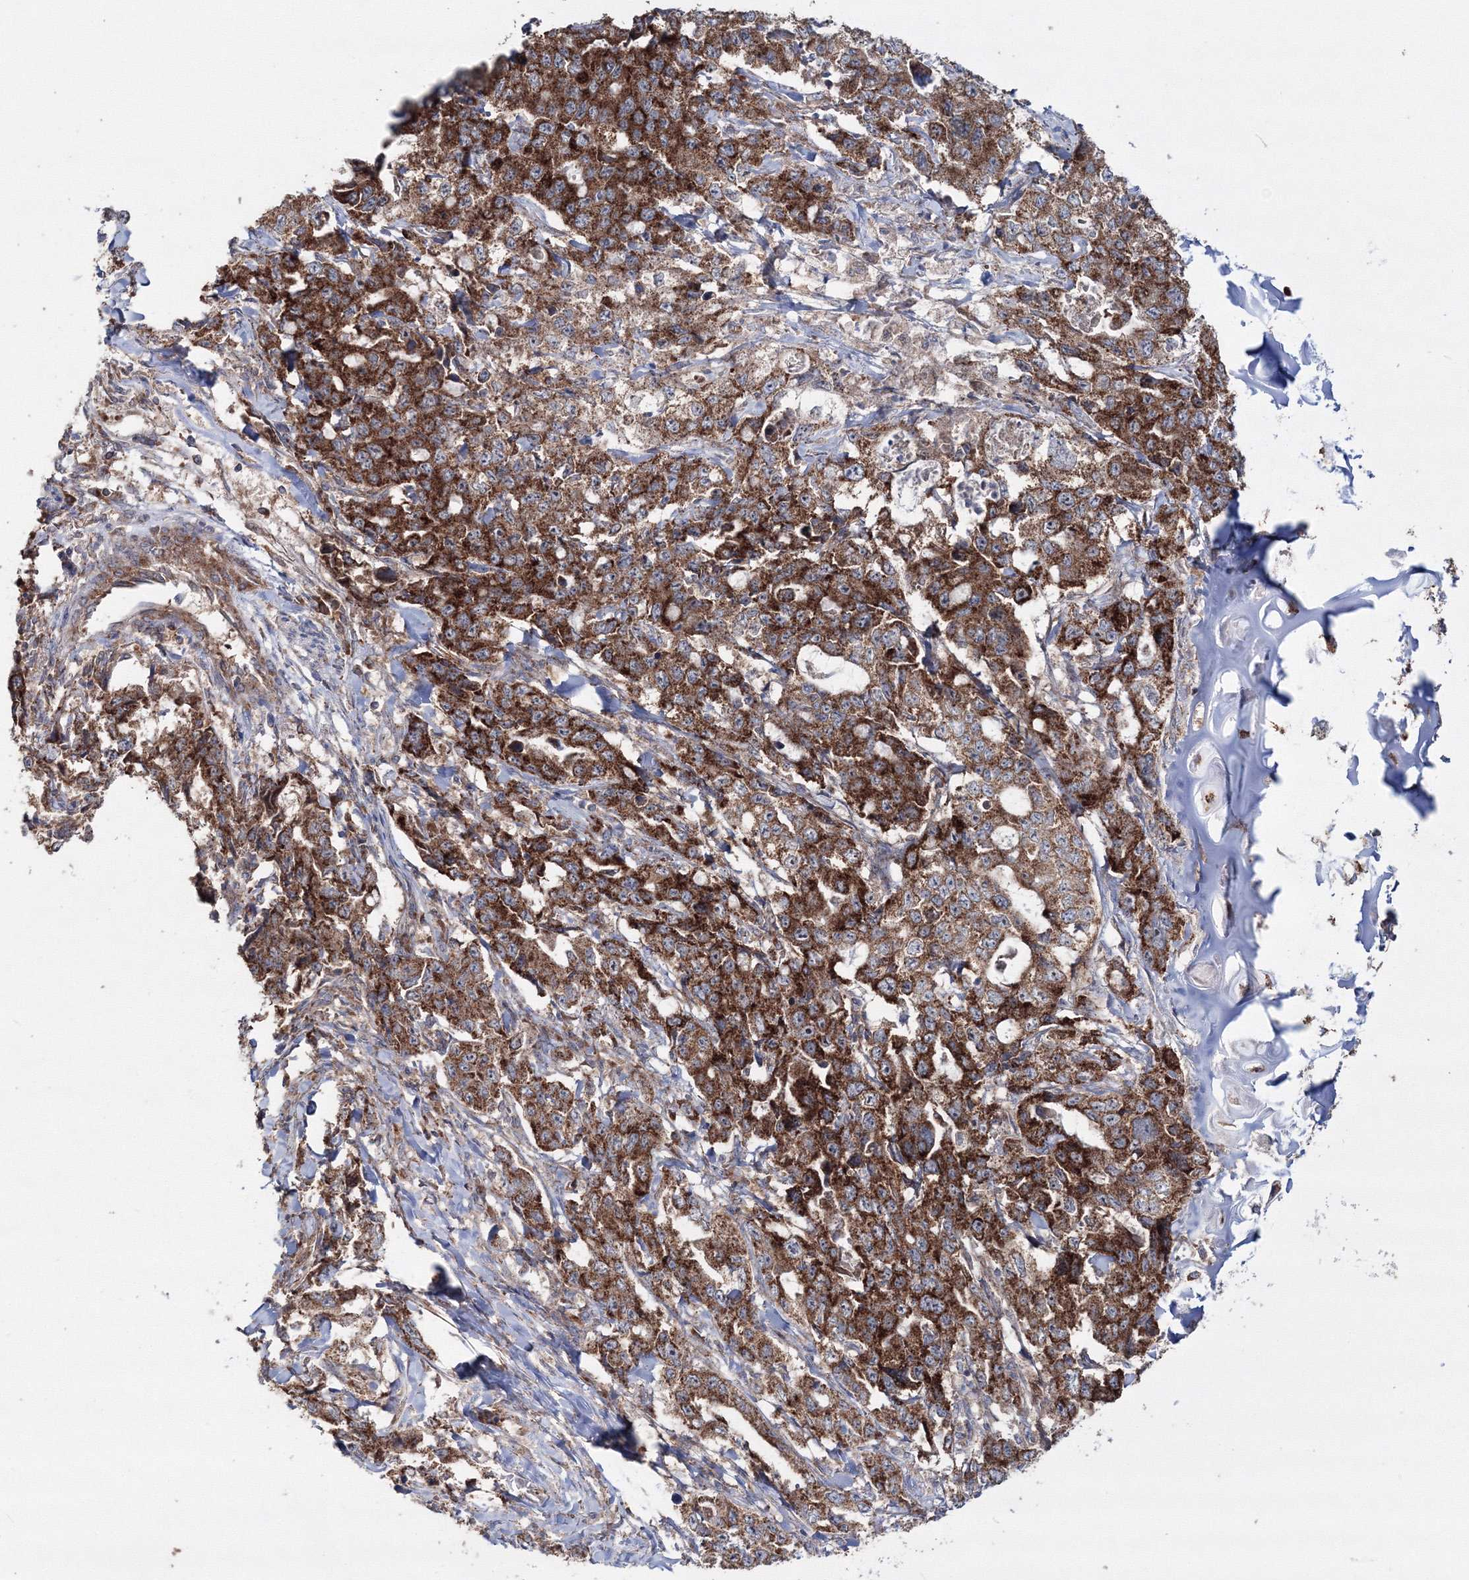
{"staining": {"intensity": "strong", "quantity": ">75%", "location": "cytoplasmic/membranous"}, "tissue": "lung cancer", "cell_type": "Tumor cells", "image_type": "cancer", "snomed": [{"axis": "morphology", "description": "Adenocarcinoma, NOS"}, {"axis": "topography", "description": "Lung"}], "caption": "Strong cytoplasmic/membranous expression is seen in about >75% of tumor cells in lung cancer. The staining is performed using DAB (3,3'-diaminobenzidine) brown chromogen to label protein expression. The nuclei are counter-stained blue using hematoxylin.", "gene": "PEX13", "patient": {"sex": "female", "age": 51}}